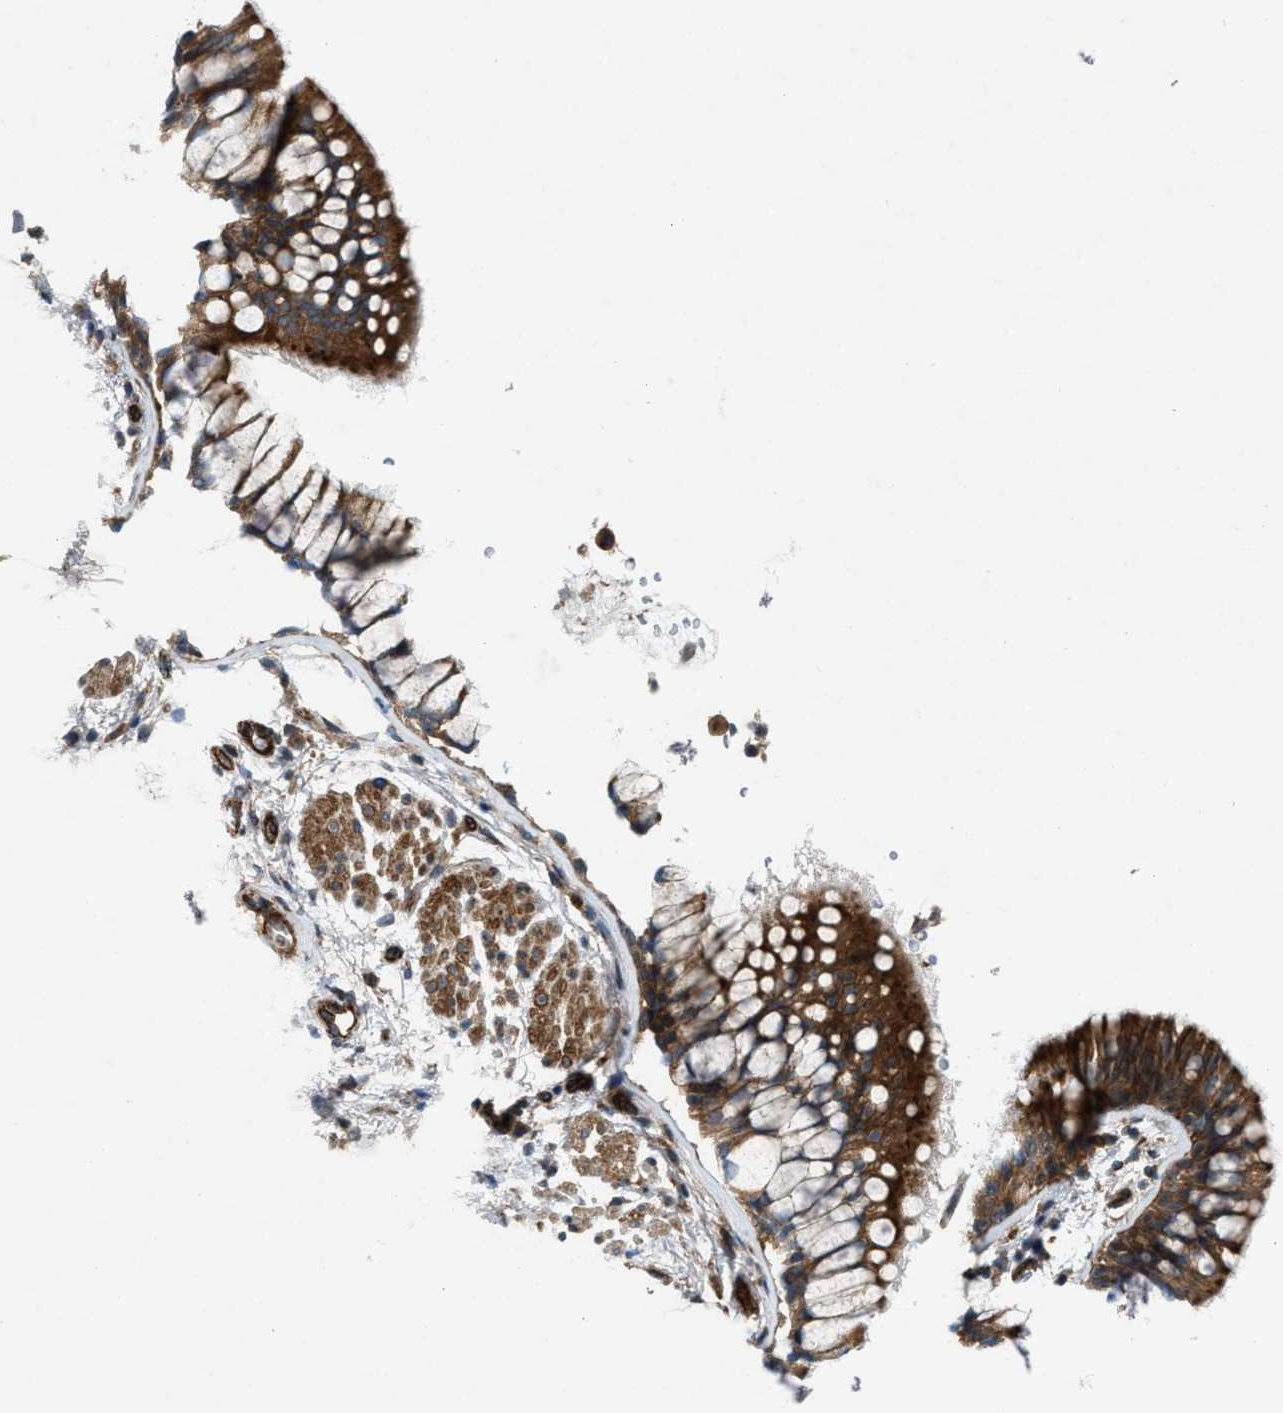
{"staining": {"intensity": "strong", "quantity": ">75%", "location": "cytoplasmic/membranous"}, "tissue": "bronchus", "cell_type": "Respiratory epithelial cells", "image_type": "normal", "snomed": [{"axis": "morphology", "description": "Normal tissue, NOS"}, {"axis": "topography", "description": "Cartilage tissue"}, {"axis": "topography", "description": "Bronchus"}], "caption": "A micrograph of human bronchus stained for a protein shows strong cytoplasmic/membranous brown staining in respiratory epithelial cells. (Brightfield microscopy of DAB IHC at high magnification).", "gene": "URGCP", "patient": {"sex": "female", "age": 53}}